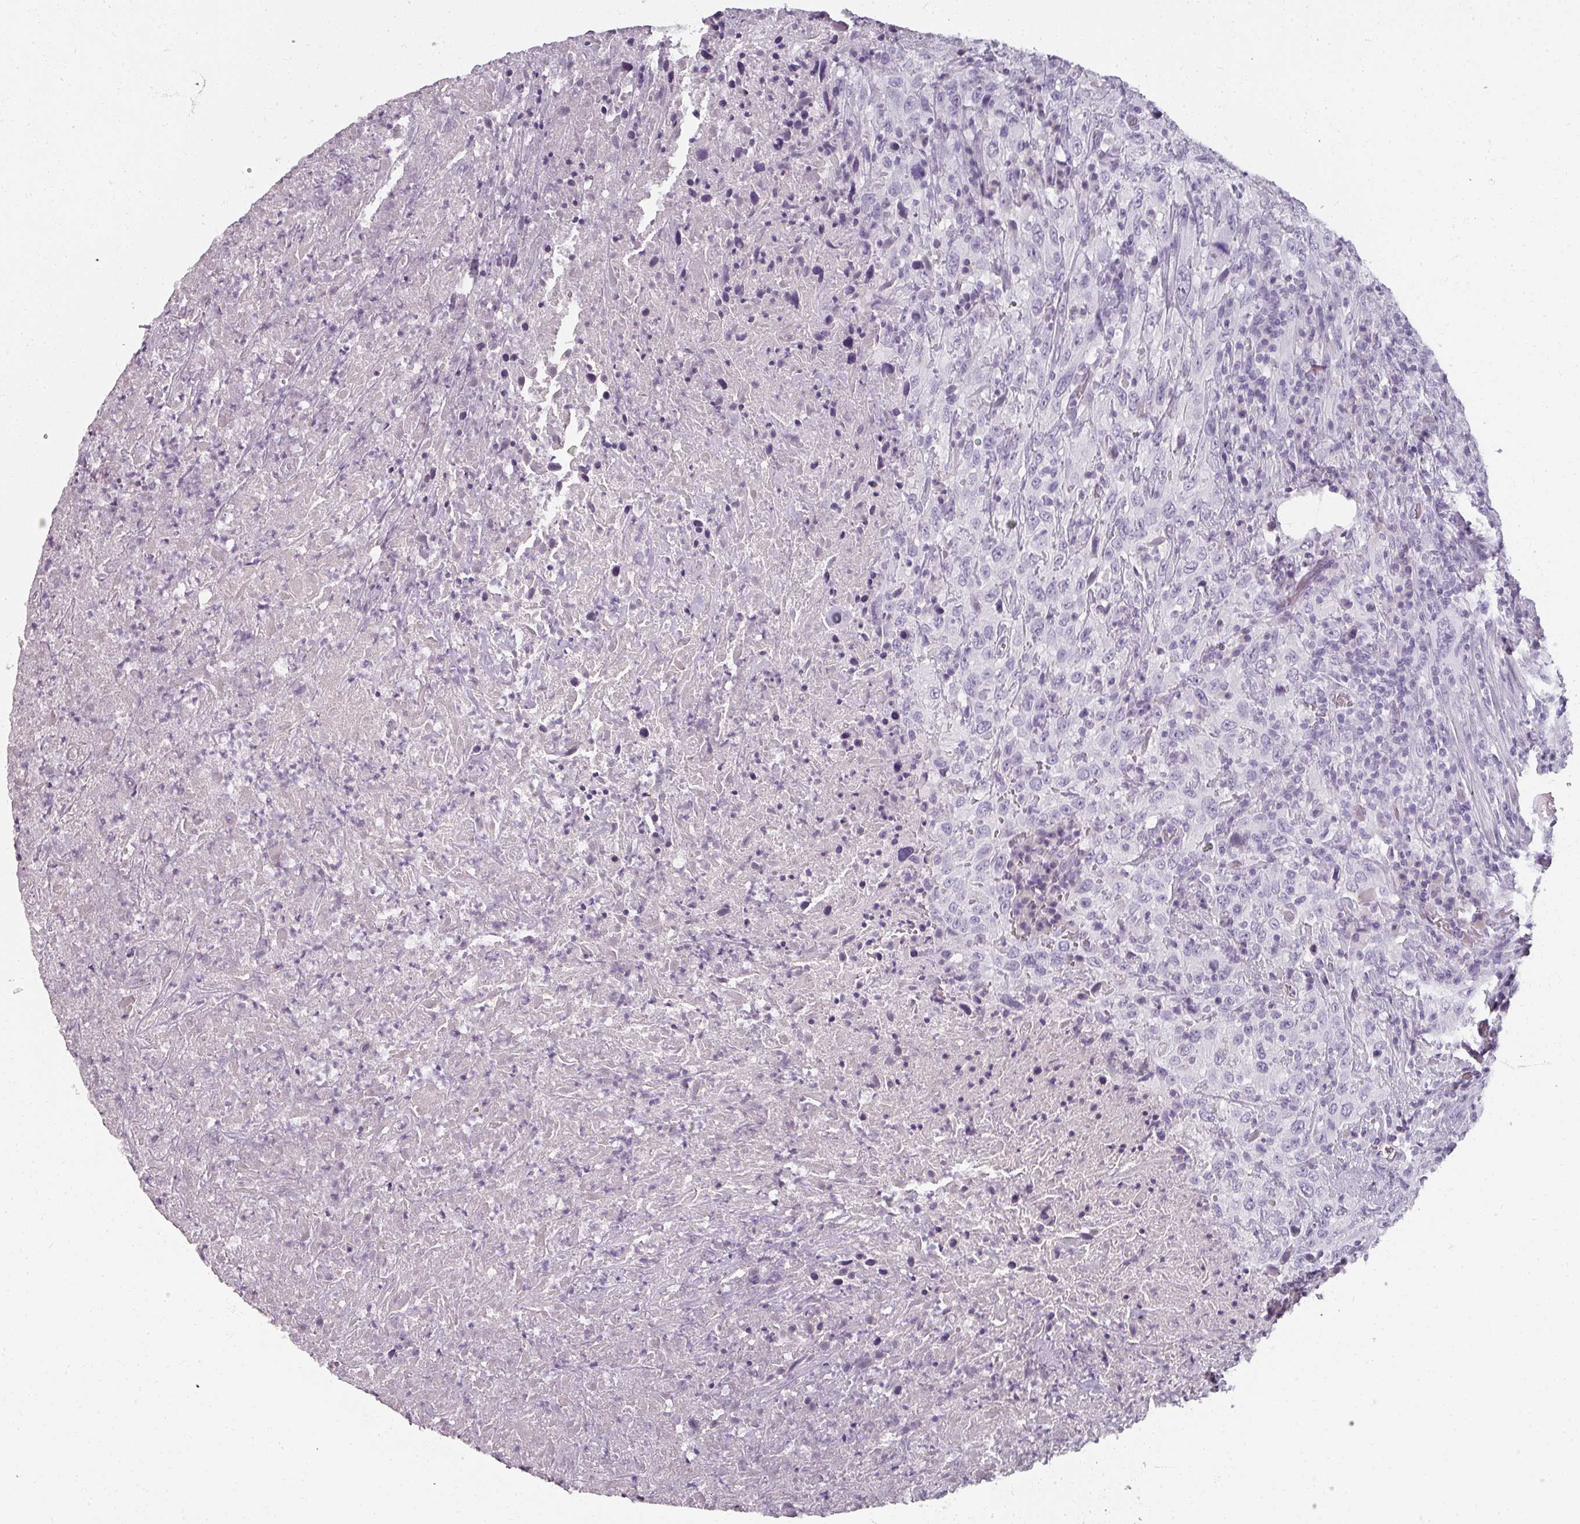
{"staining": {"intensity": "negative", "quantity": "none", "location": "none"}, "tissue": "urothelial cancer", "cell_type": "Tumor cells", "image_type": "cancer", "snomed": [{"axis": "morphology", "description": "Urothelial carcinoma, High grade"}, {"axis": "topography", "description": "Urinary bladder"}], "caption": "Protein analysis of urothelial cancer displays no significant staining in tumor cells.", "gene": "REG3G", "patient": {"sex": "male", "age": 61}}